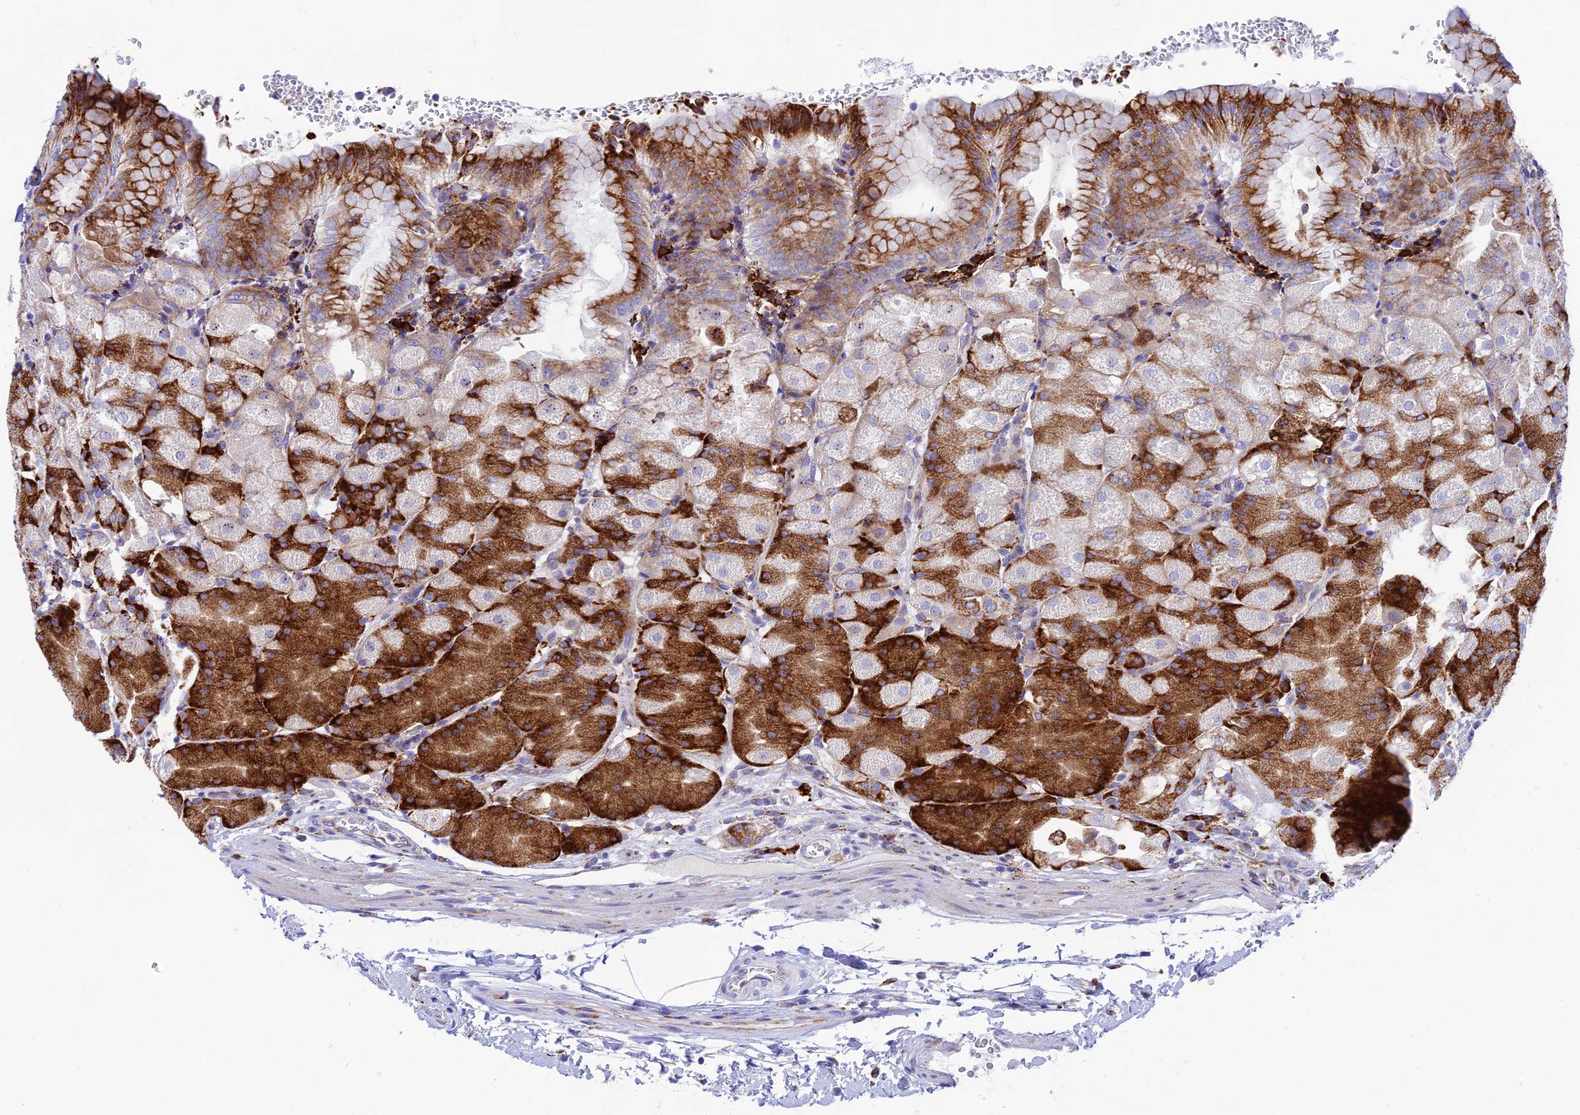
{"staining": {"intensity": "strong", "quantity": "25%-75%", "location": "cytoplasmic/membranous"}, "tissue": "stomach", "cell_type": "Glandular cells", "image_type": "normal", "snomed": [{"axis": "morphology", "description": "Normal tissue, NOS"}, {"axis": "topography", "description": "Stomach, upper"}, {"axis": "topography", "description": "Stomach, lower"}], "caption": "Stomach stained with DAB (3,3'-diaminobenzidine) immunohistochemistry (IHC) reveals high levels of strong cytoplasmic/membranous expression in approximately 25%-75% of glandular cells. Using DAB (3,3'-diaminobenzidine) (brown) and hematoxylin (blue) stains, captured at high magnification using brightfield microscopy.", "gene": "TUBGCP6", "patient": {"sex": "male", "age": 62}}